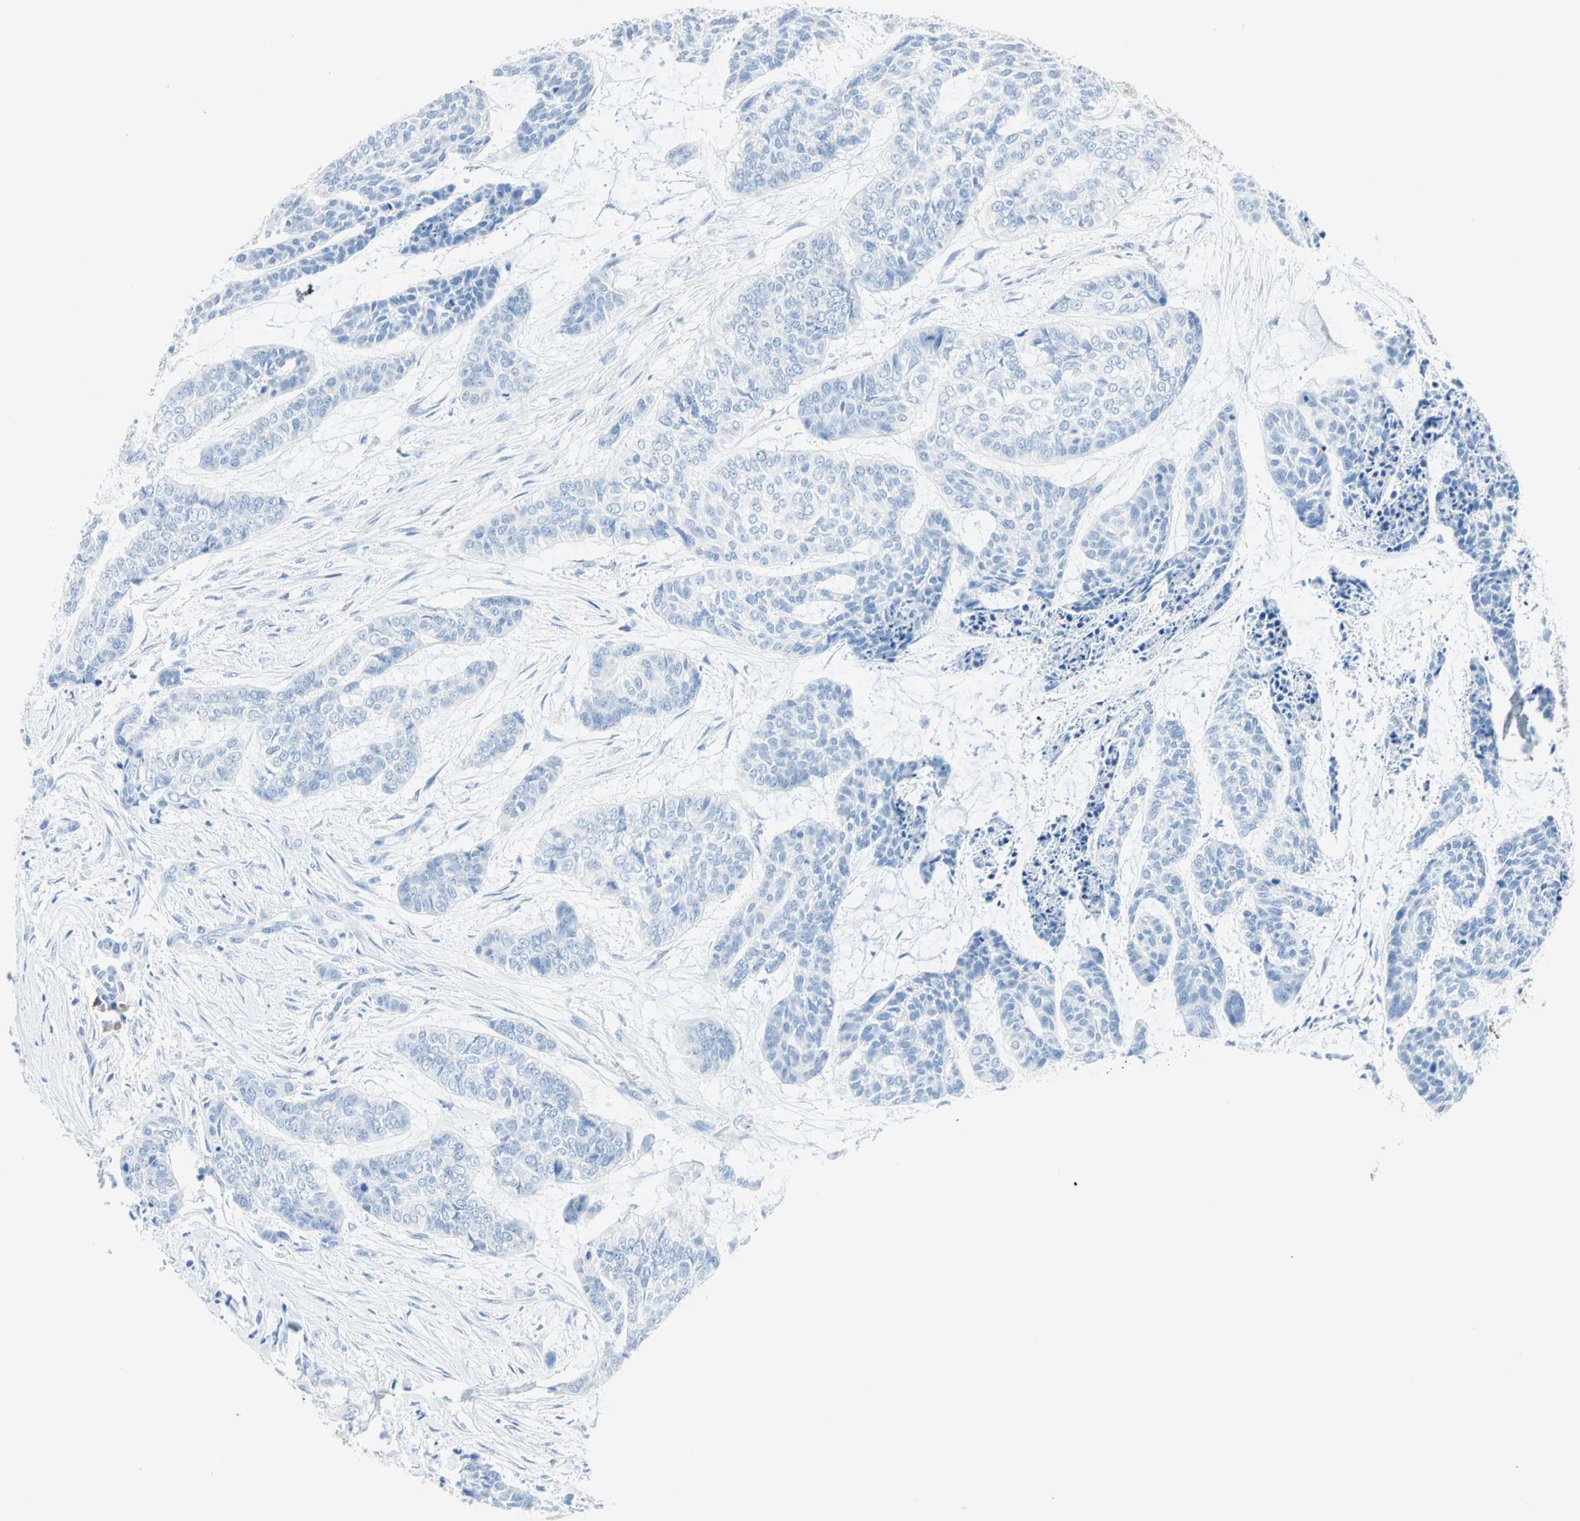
{"staining": {"intensity": "negative", "quantity": "none", "location": "none"}, "tissue": "skin cancer", "cell_type": "Tumor cells", "image_type": "cancer", "snomed": [{"axis": "morphology", "description": "Basal cell carcinoma"}, {"axis": "topography", "description": "Skin"}], "caption": "Tumor cells are negative for brown protein staining in basal cell carcinoma (skin).", "gene": "IL6ST", "patient": {"sex": "female", "age": 64}}